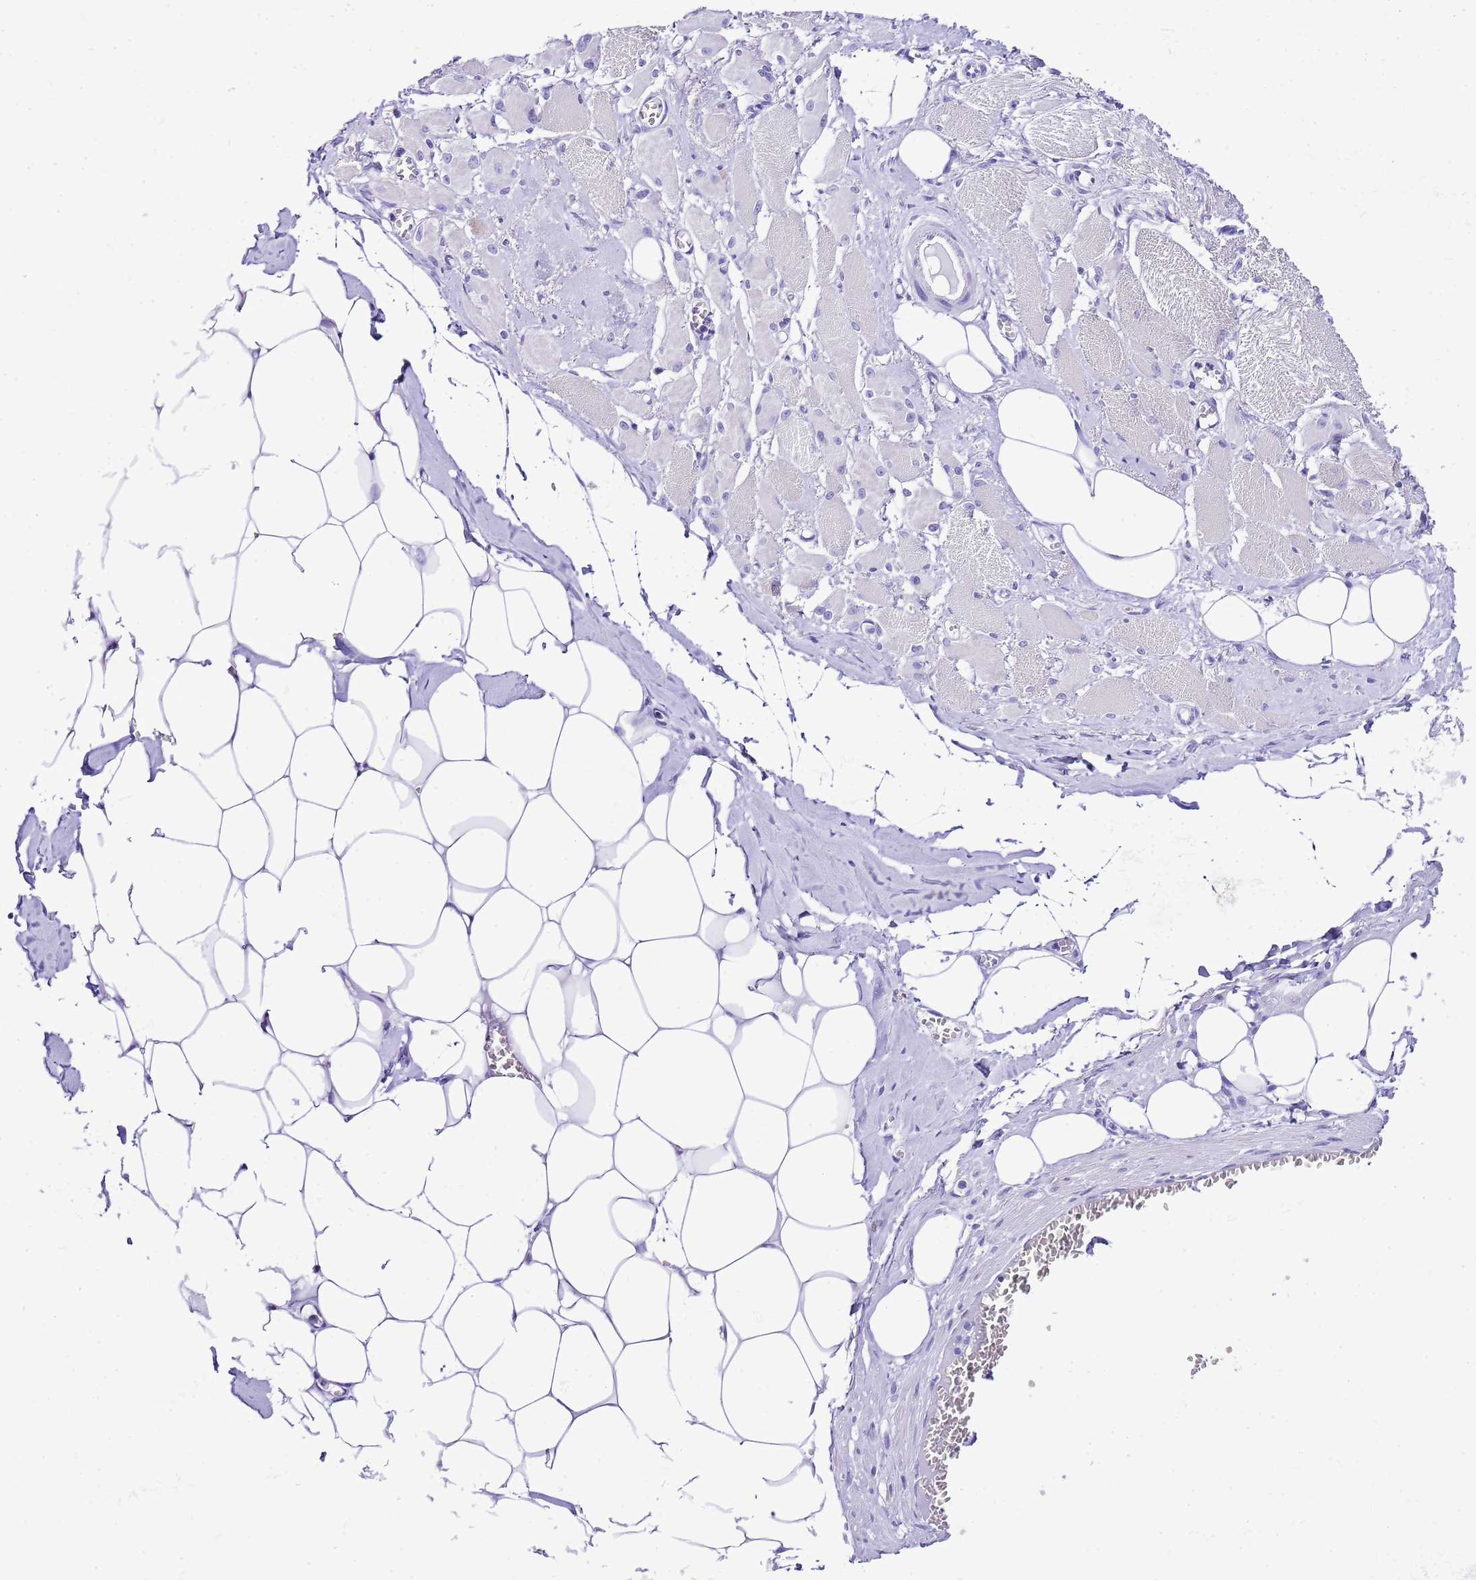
{"staining": {"intensity": "negative", "quantity": "none", "location": "none"}, "tissue": "skeletal muscle", "cell_type": "Myocytes", "image_type": "normal", "snomed": [{"axis": "morphology", "description": "Normal tissue, NOS"}, {"axis": "morphology", "description": "Basal cell carcinoma"}, {"axis": "topography", "description": "Skeletal muscle"}], "caption": "Protein analysis of unremarkable skeletal muscle demonstrates no significant staining in myocytes. (Brightfield microscopy of DAB immunohistochemistry (IHC) at high magnification).", "gene": "KCNC1", "patient": {"sex": "female", "age": 64}}